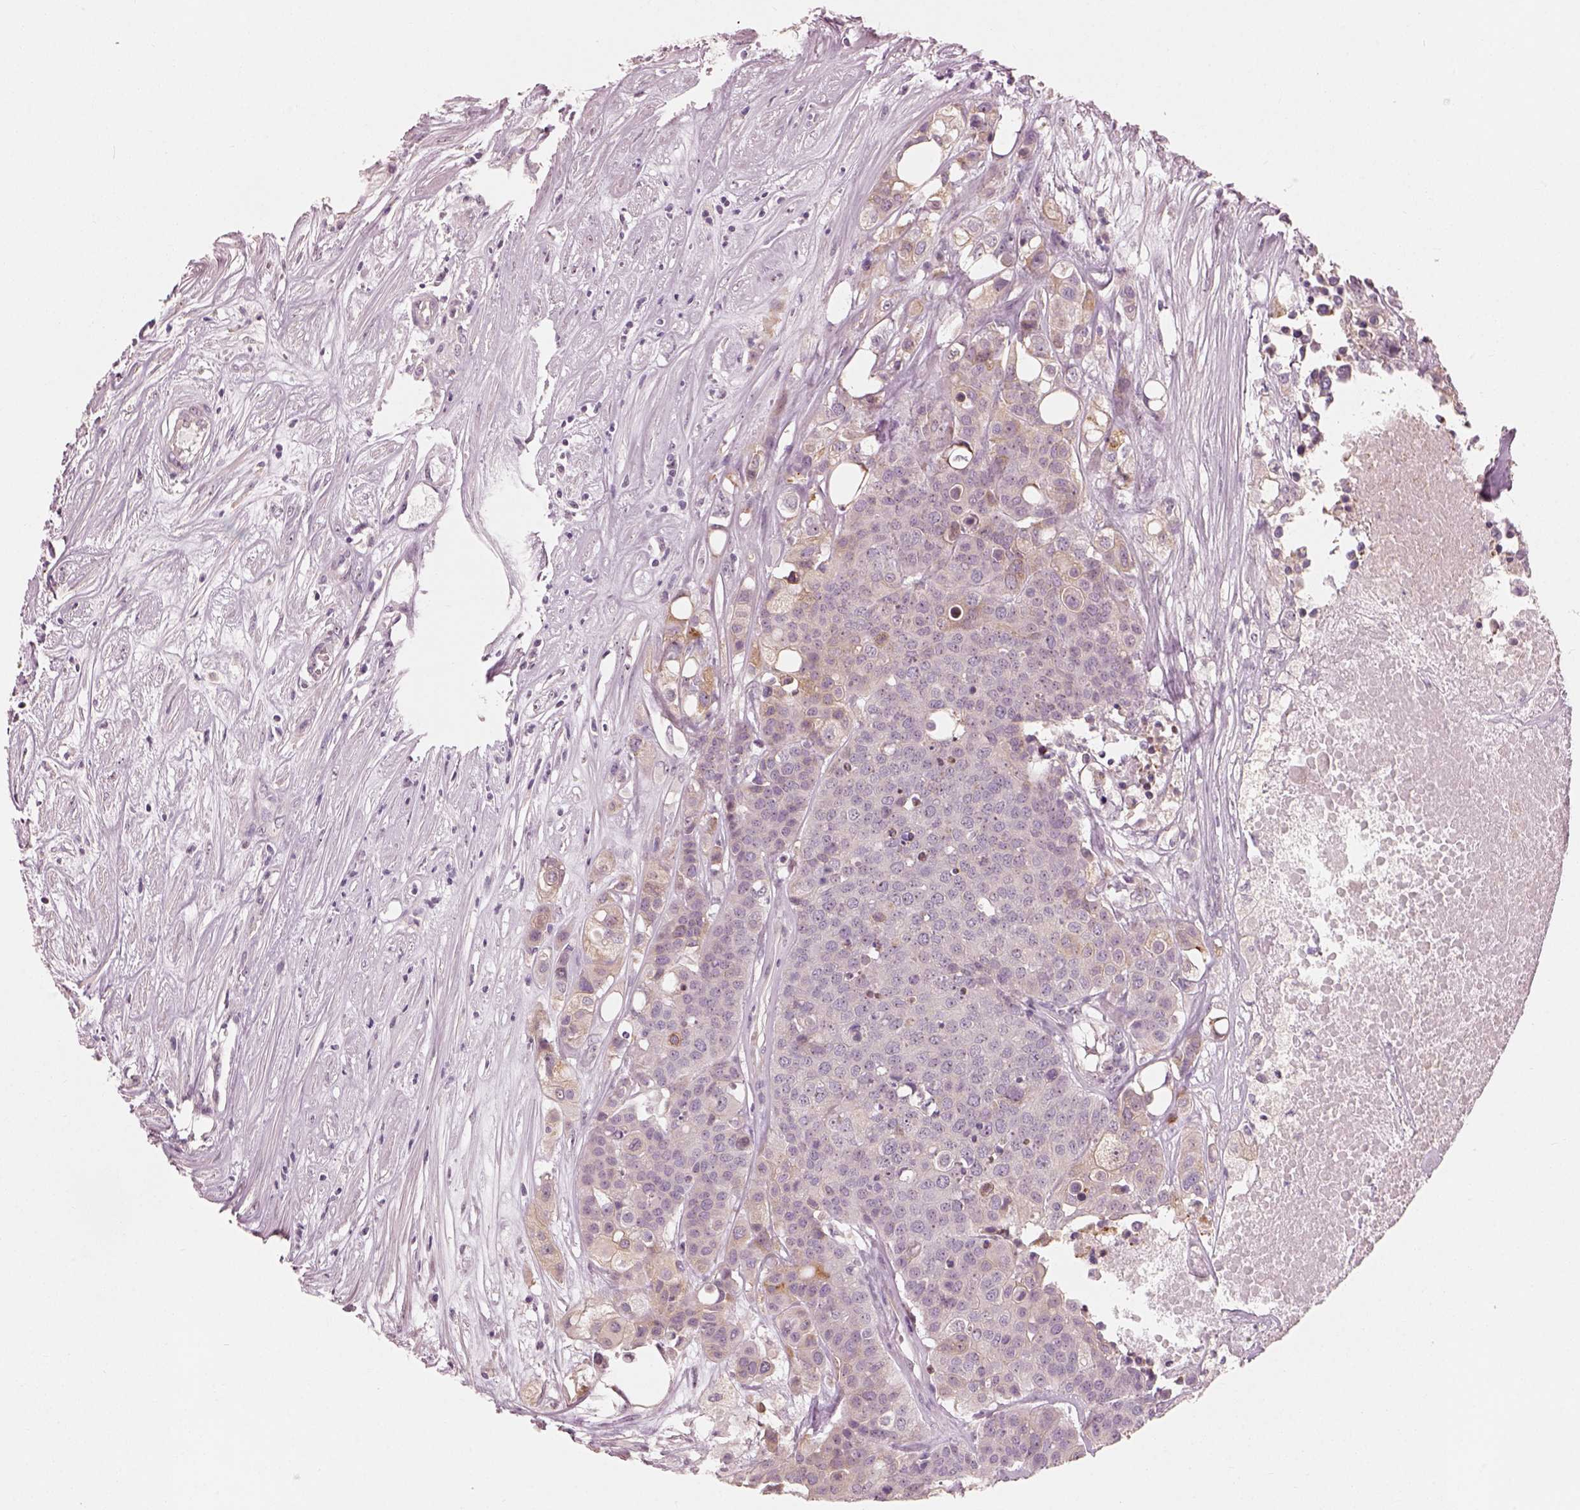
{"staining": {"intensity": "weak", "quantity": "<25%", "location": "cytoplasmic/membranous"}, "tissue": "carcinoid", "cell_type": "Tumor cells", "image_type": "cancer", "snomed": [{"axis": "morphology", "description": "Carcinoid, malignant, NOS"}, {"axis": "topography", "description": "Colon"}], "caption": "A photomicrograph of human carcinoid (malignant) is negative for staining in tumor cells.", "gene": "CDS1", "patient": {"sex": "male", "age": 81}}